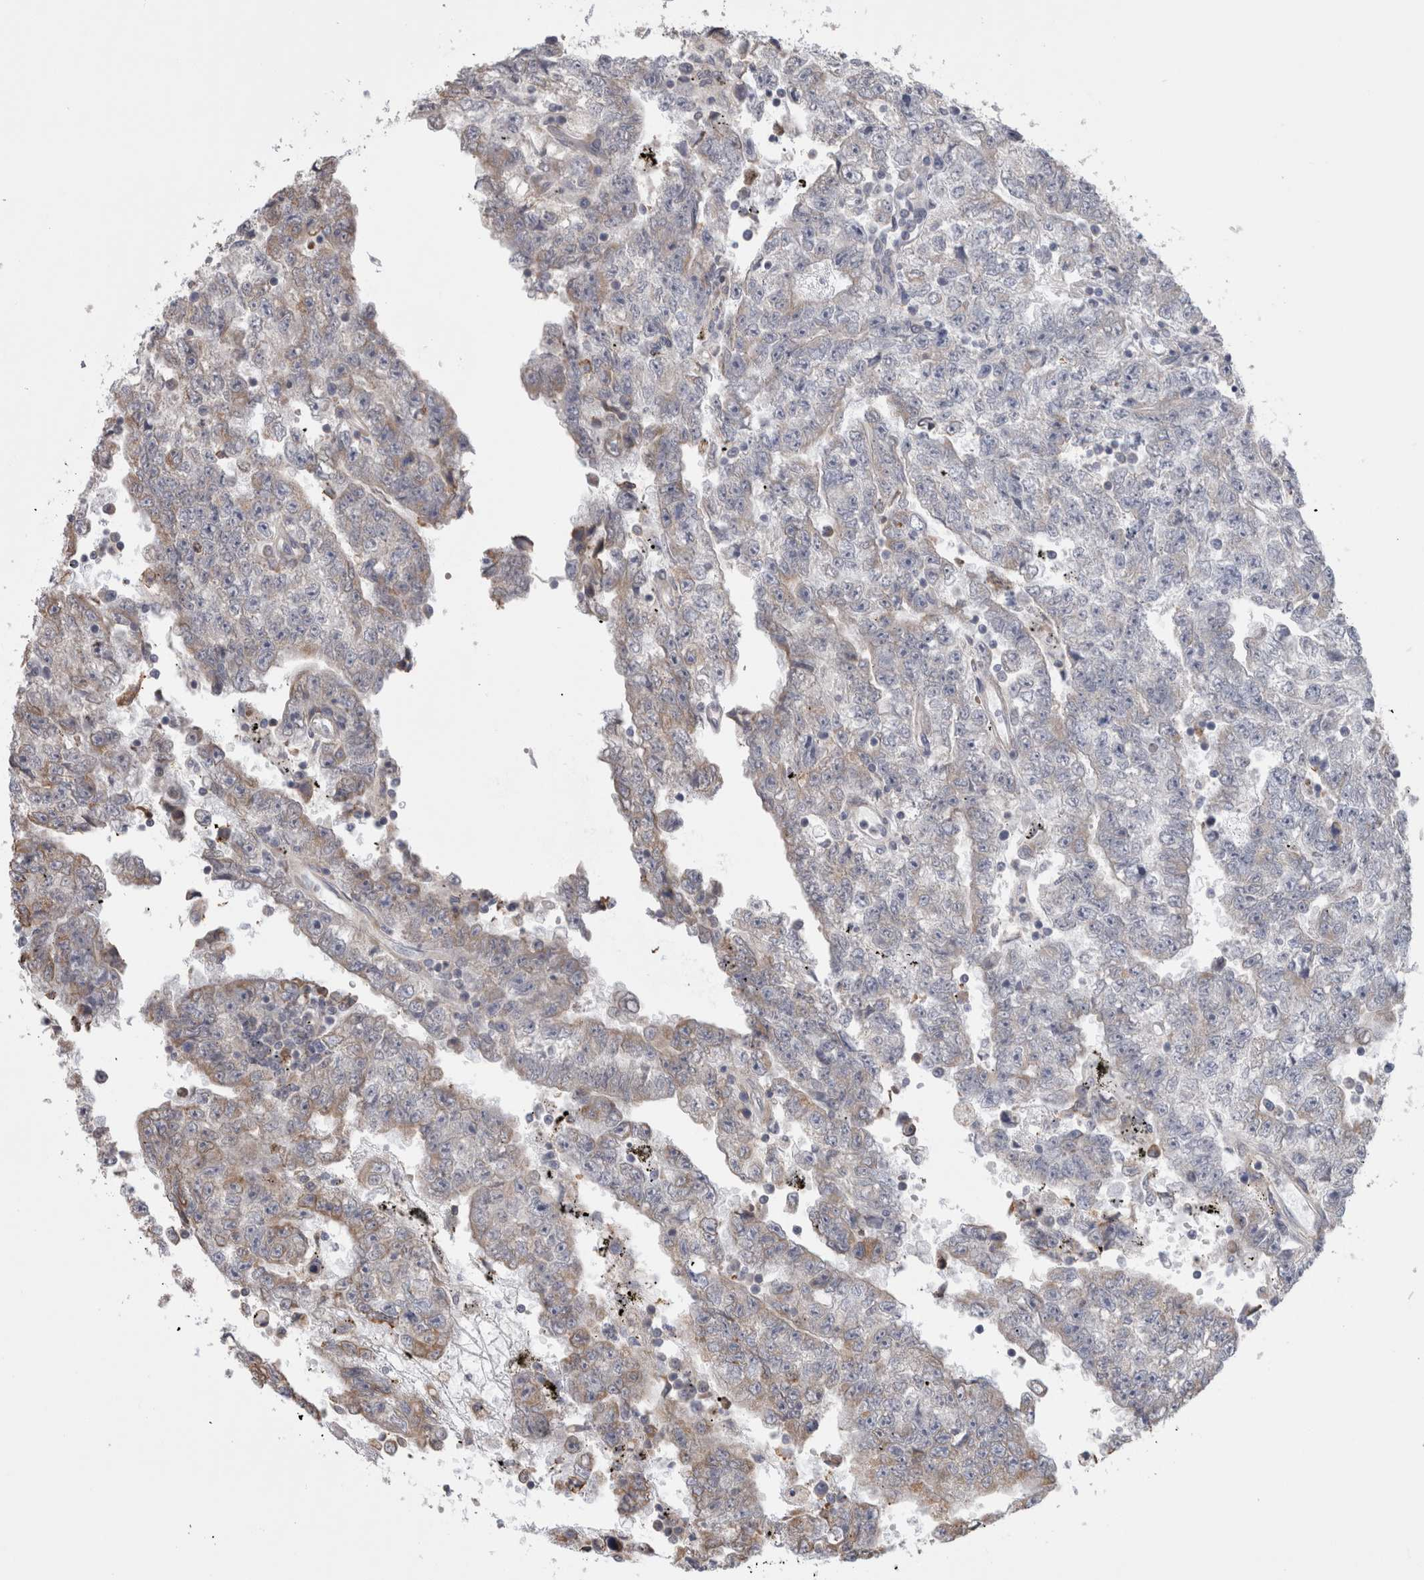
{"staining": {"intensity": "weak", "quantity": "<25%", "location": "cytoplasmic/membranous"}, "tissue": "testis cancer", "cell_type": "Tumor cells", "image_type": "cancer", "snomed": [{"axis": "morphology", "description": "Carcinoma, Embryonal, NOS"}, {"axis": "topography", "description": "Testis"}], "caption": "Immunohistochemical staining of human testis embryonal carcinoma exhibits no significant positivity in tumor cells.", "gene": "SMAP2", "patient": {"sex": "male", "age": 25}}